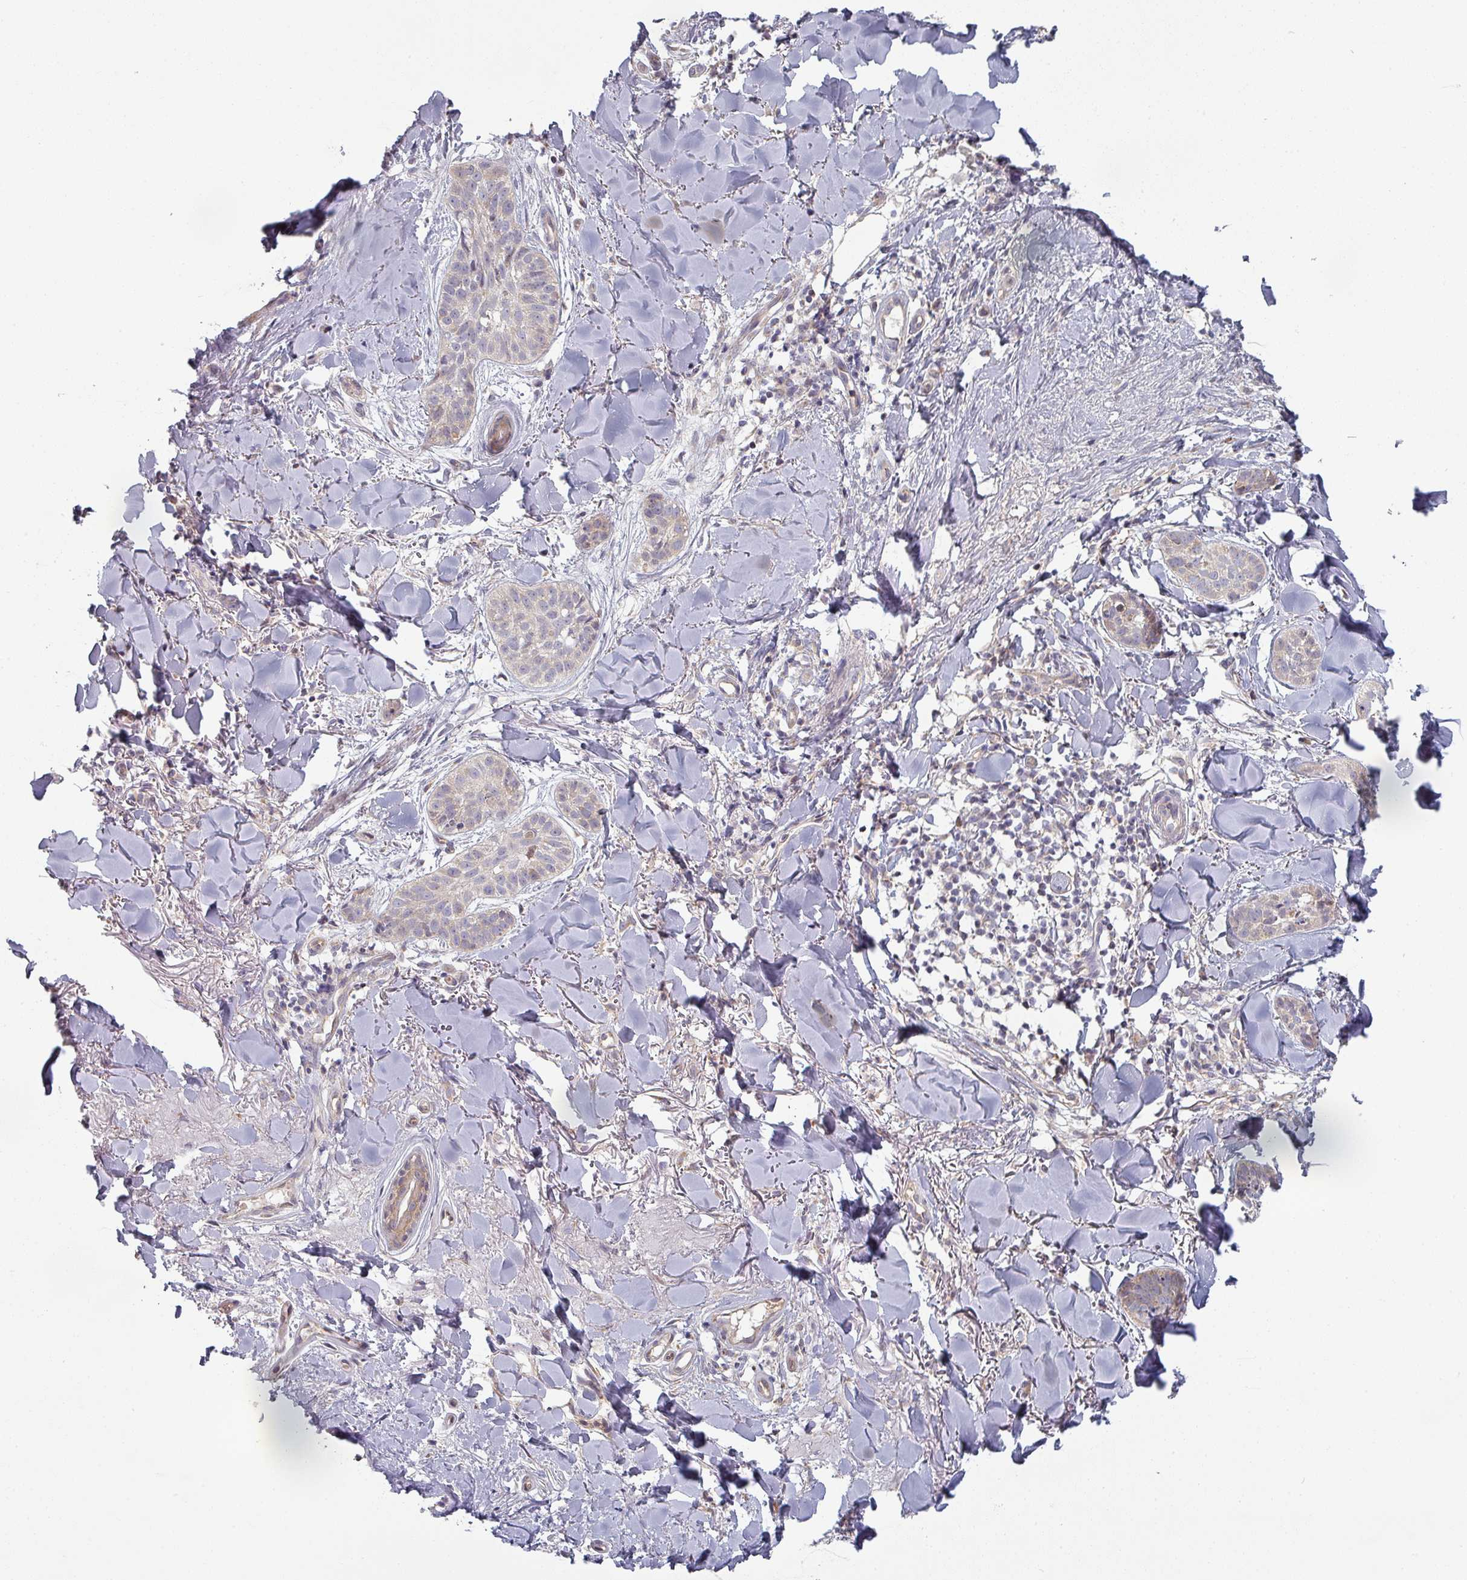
{"staining": {"intensity": "negative", "quantity": "none", "location": "none"}, "tissue": "skin cancer", "cell_type": "Tumor cells", "image_type": "cancer", "snomed": [{"axis": "morphology", "description": "Basal cell carcinoma"}, {"axis": "topography", "description": "Skin"}], "caption": "The micrograph demonstrates no significant positivity in tumor cells of skin cancer (basal cell carcinoma). The staining was performed using DAB to visualize the protein expression in brown, while the nuclei were stained in blue with hematoxylin (Magnification: 20x).", "gene": "PLEKHJ1", "patient": {"sex": "male", "age": 52}}